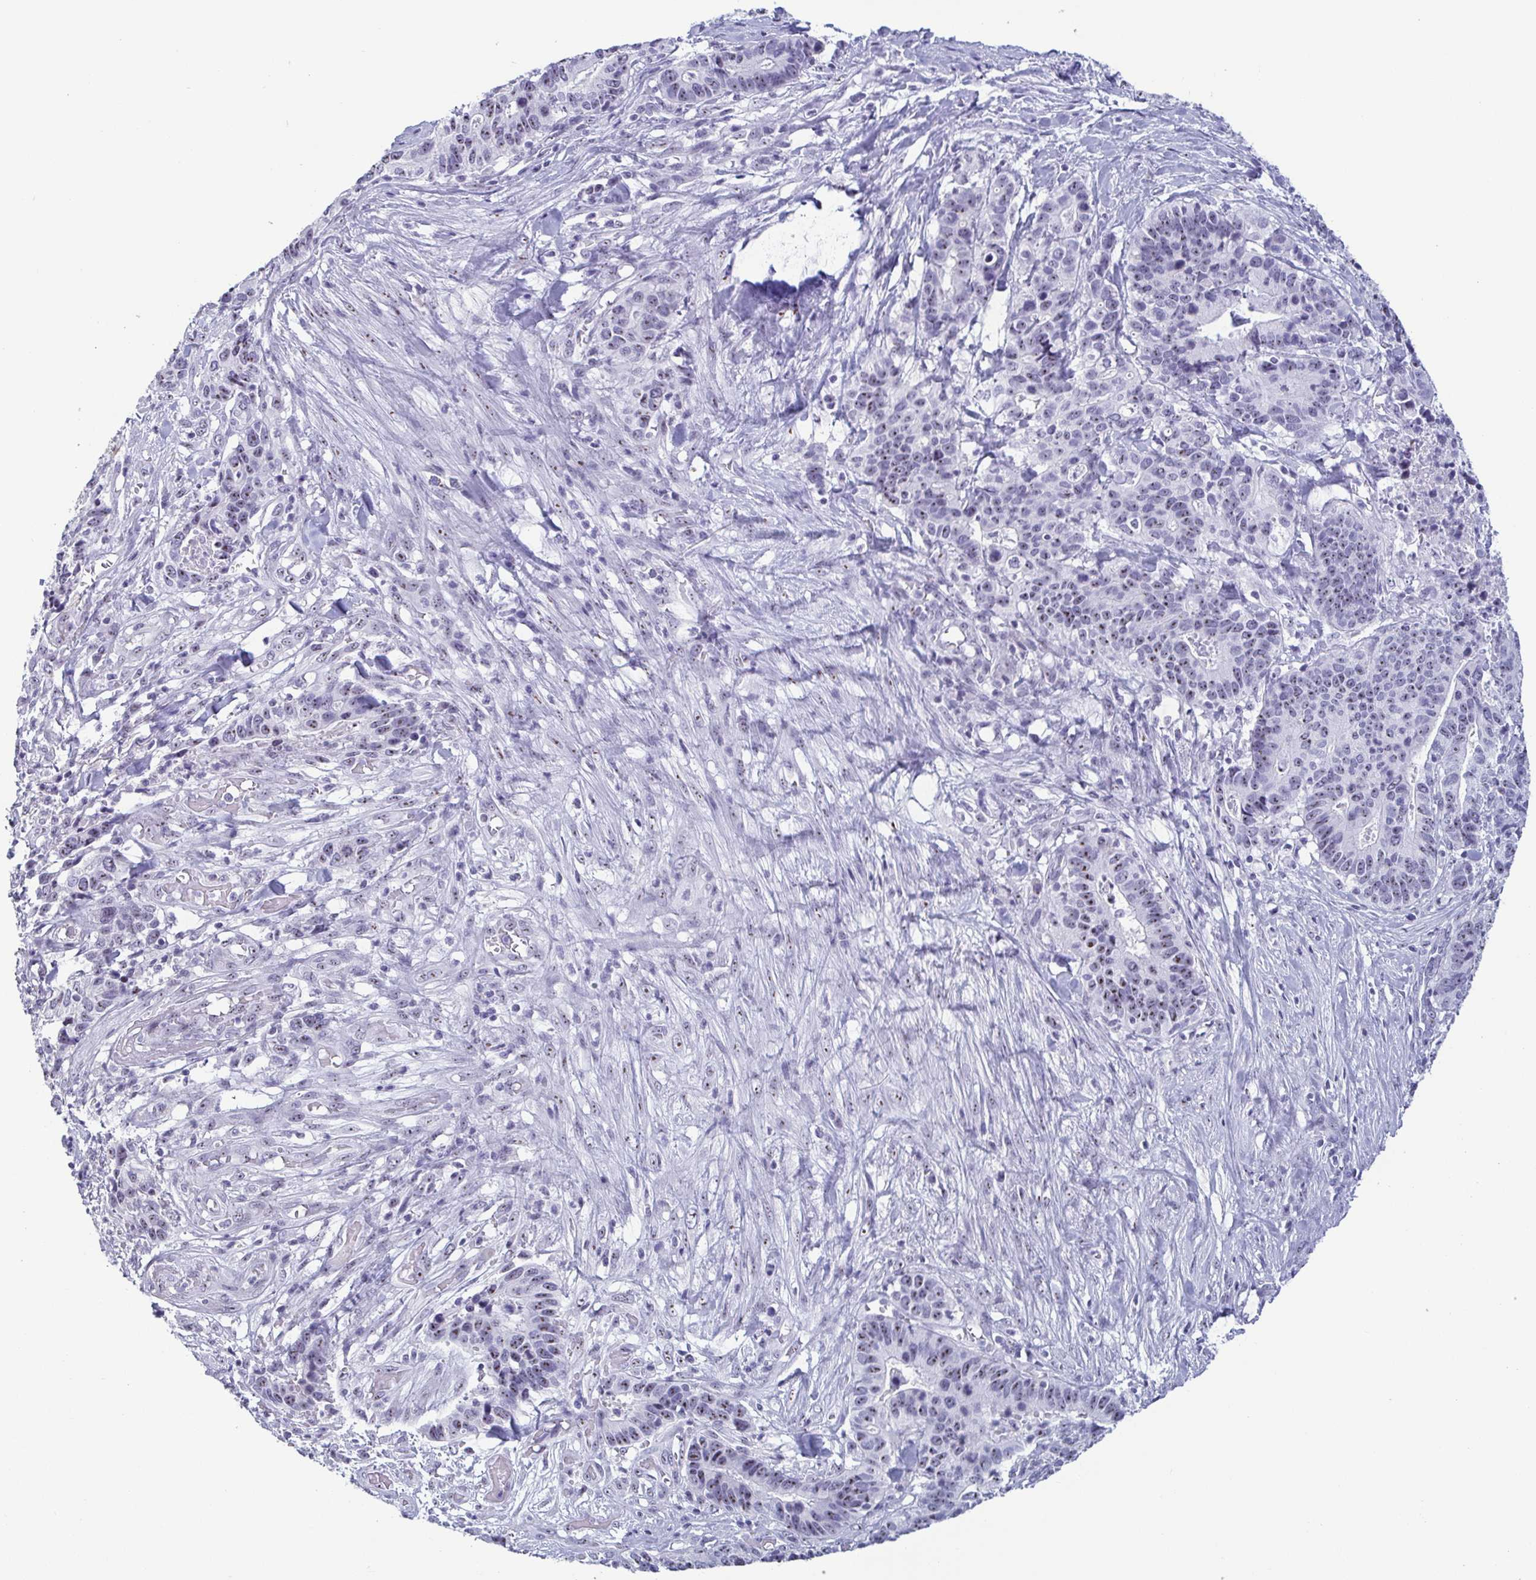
{"staining": {"intensity": "moderate", "quantity": "<25%", "location": "nuclear"}, "tissue": "stomach cancer", "cell_type": "Tumor cells", "image_type": "cancer", "snomed": [{"axis": "morphology", "description": "Adenocarcinoma, NOS"}, {"axis": "topography", "description": "Stomach, upper"}], "caption": "Brown immunohistochemical staining in human stomach cancer (adenocarcinoma) shows moderate nuclear expression in about <25% of tumor cells.", "gene": "BZW1", "patient": {"sex": "female", "age": 67}}